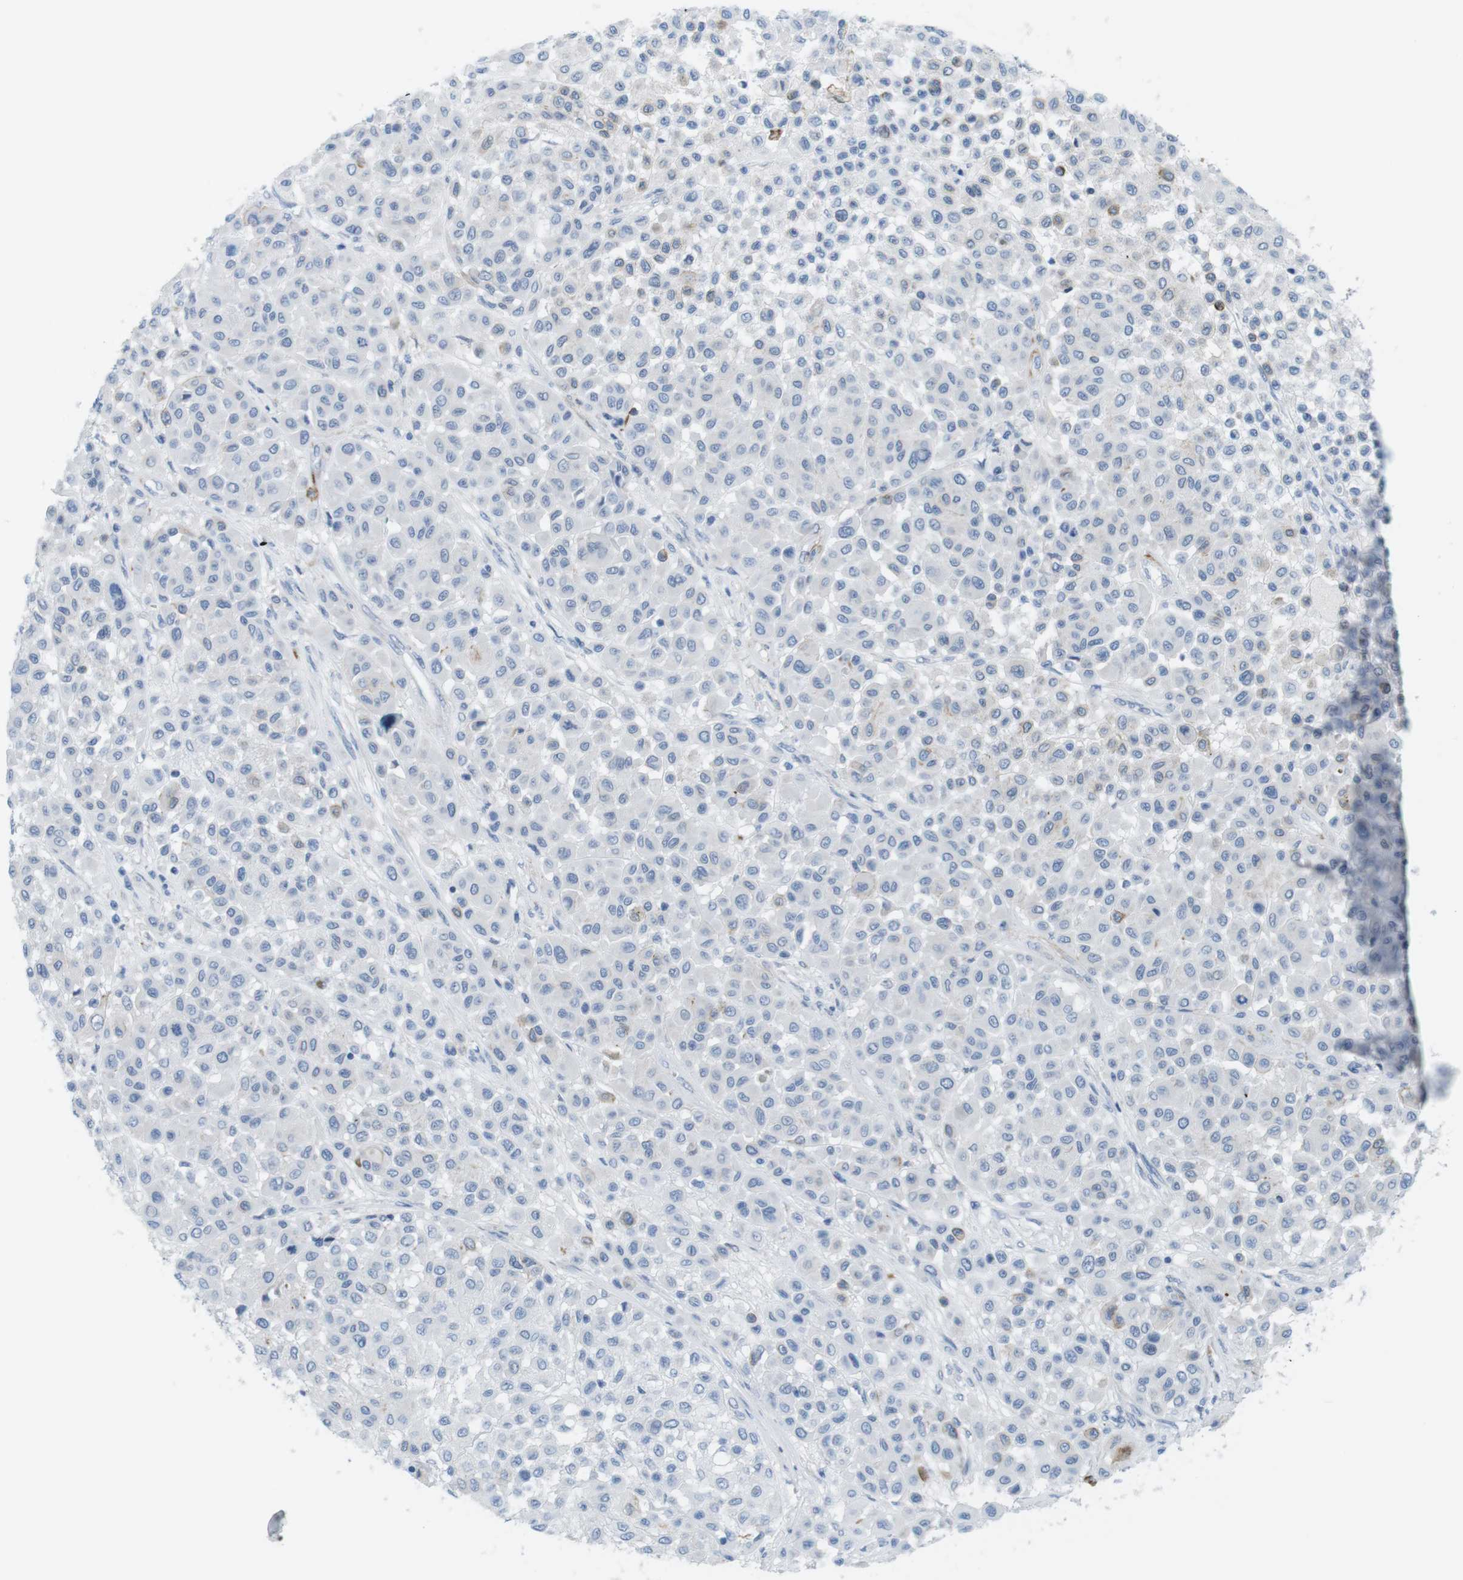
{"staining": {"intensity": "weak", "quantity": "<25%", "location": "cytoplasmic/membranous"}, "tissue": "melanoma", "cell_type": "Tumor cells", "image_type": "cancer", "snomed": [{"axis": "morphology", "description": "Malignant melanoma, Metastatic site"}, {"axis": "topography", "description": "Soft tissue"}], "caption": "Melanoma was stained to show a protein in brown. There is no significant staining in tumor cells.", "gene": "MYH9", "patient": {"sex": "male", "age": 41}}